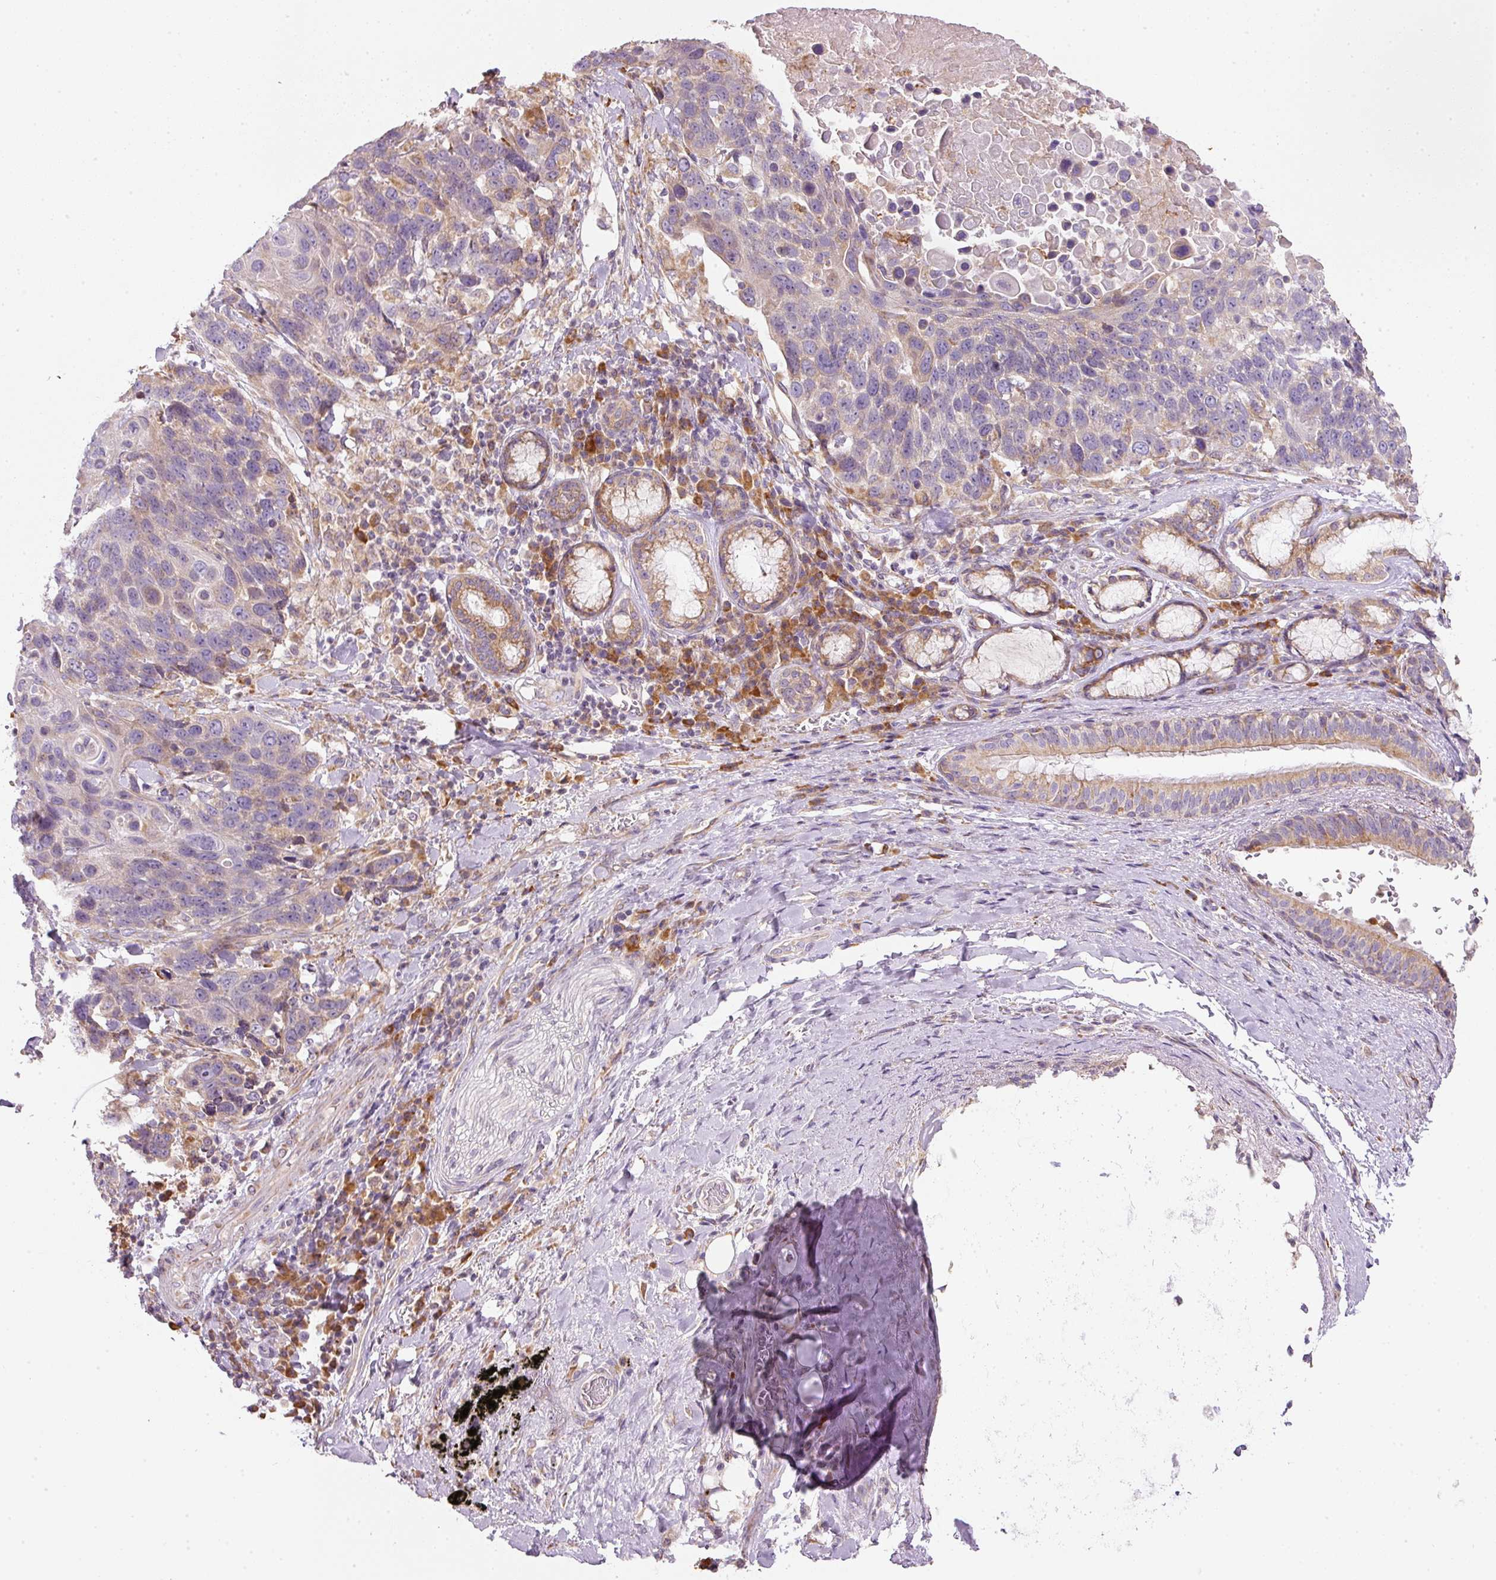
{"staining": {"intensity": "weak", "quantity": "<25%", "location": "cytoplasmic/membranous"}, "tissue": "lung cancer", "cell_type": "Tumor cells", "image_type": "cancer", "snomed": [{"axis": "morphology", "description": "Squamous cell carcinoma, NOS"}, {"axis": "topography", "description": "Lung"}], "caption": "DAB immunohistochemical staining of lung cancer (squamous cell carcinoma) demonstrates no significant expression in tumor cells.", "gene": "MORN4", "patient": {"sex": "male", "age": 66}}